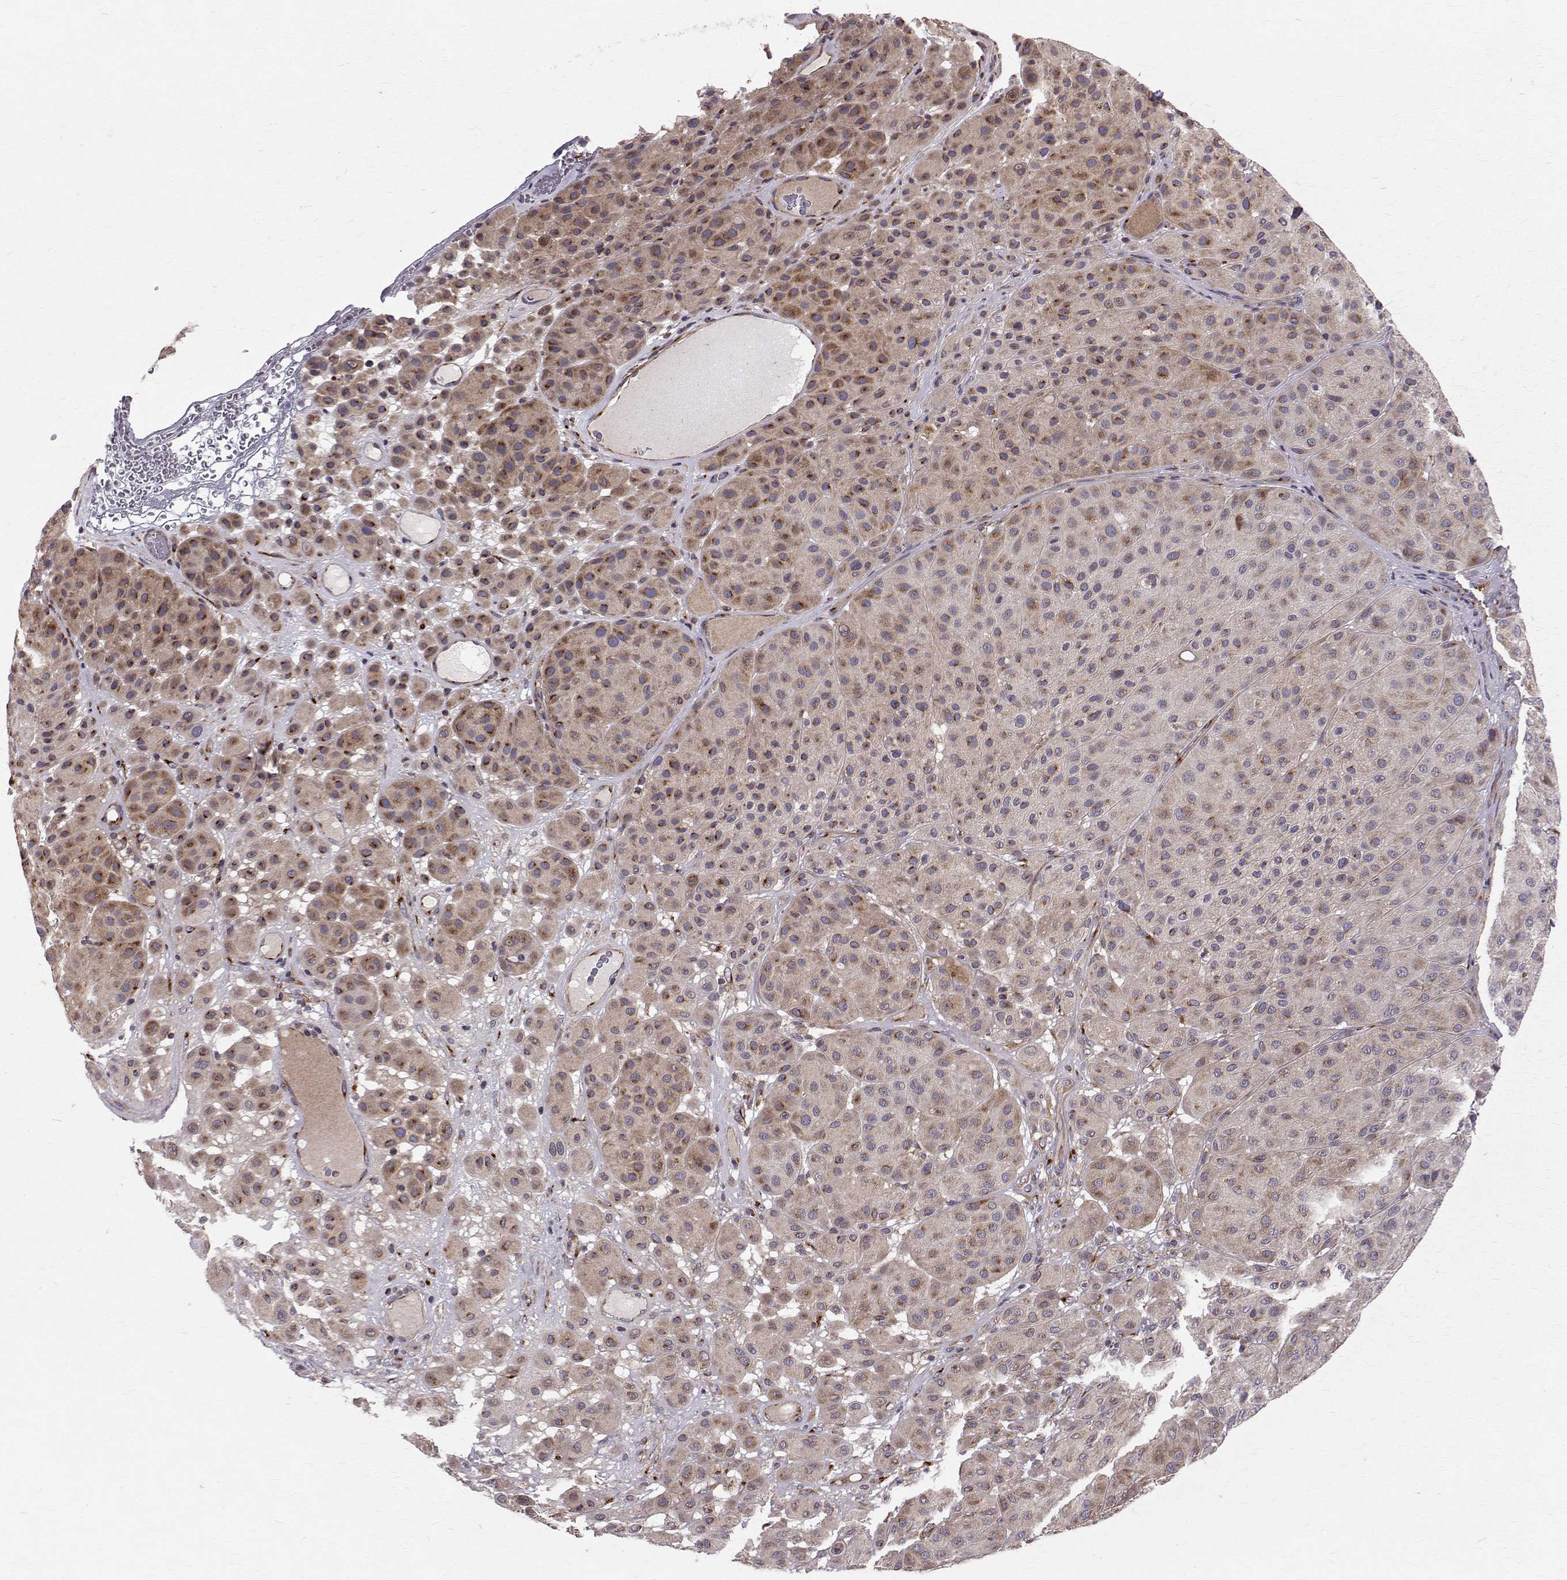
{"staining": {"intensity": "moderate", "quantity": "<25%", "location": "cytoplasmic/membranous"}, "tissue": "melanoma", "cell_type": "Tumor cells", "image_type": "cancer", "snomed": [{"axis": "morphology", "description": "Malignant melanoma, Metastatic site"}, {"axis": "topography", "description": "Smooth muscle"}], "caption": "Melanoma tissue exhibits moderate cytoplasmic/membranous positivity in approximately <25% of tumor cells (Brightfield microscopy of DAB IHC at high magnification).", "gene": "ARFGAP1", "patient": {"sex": "male", "age": 41}}